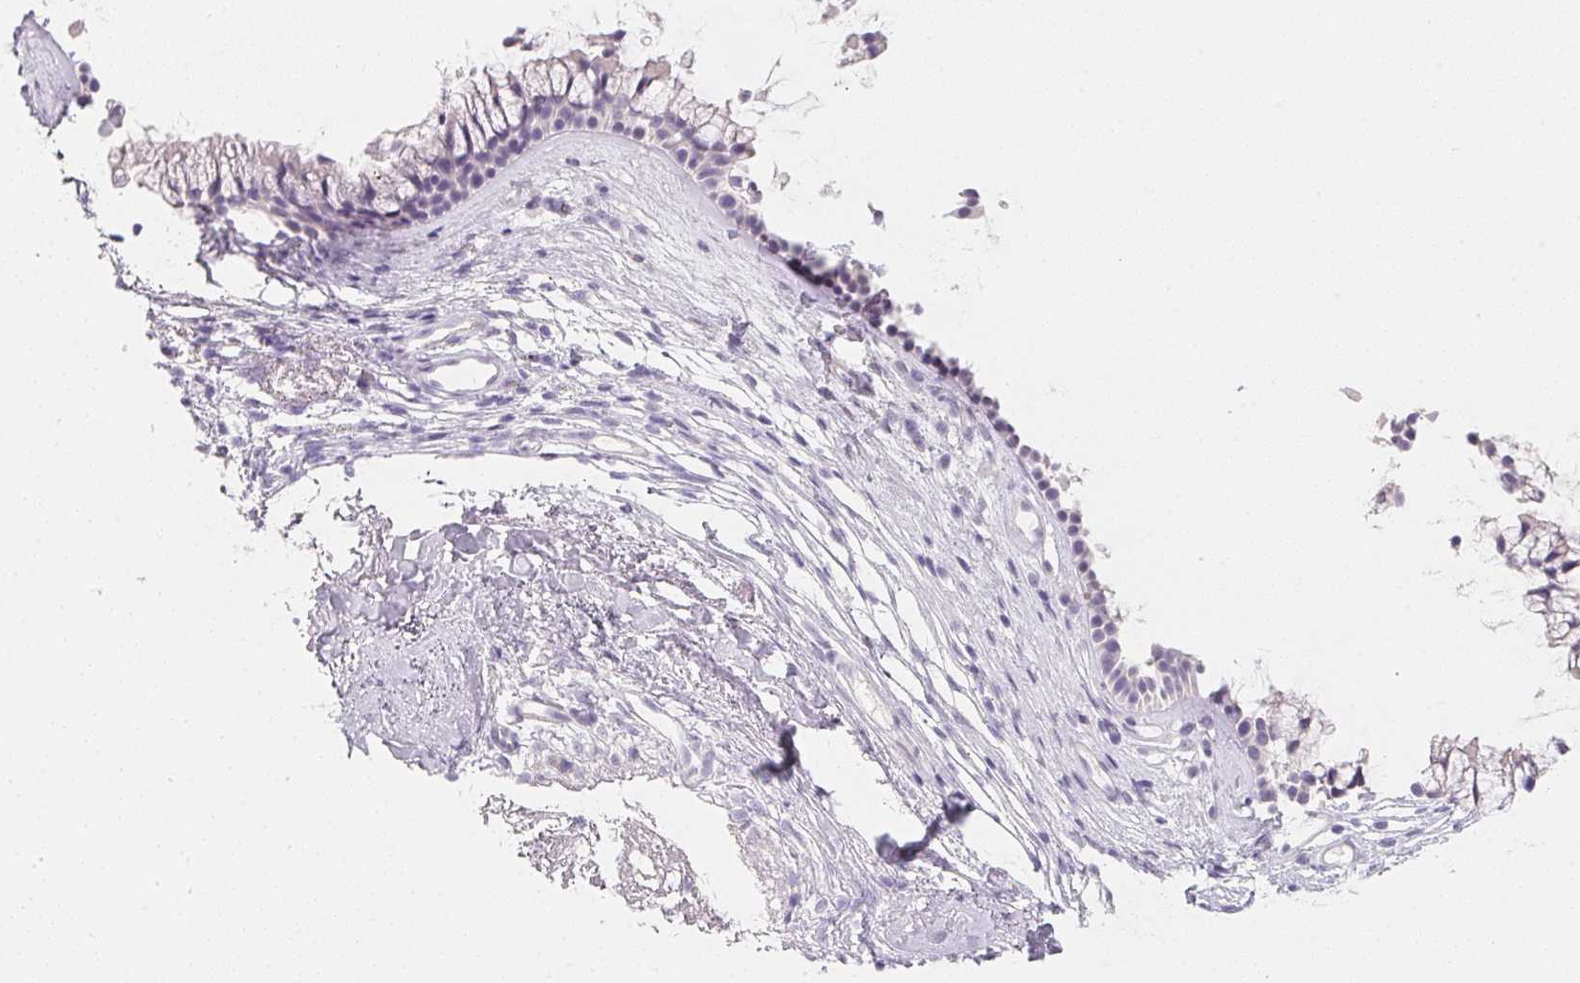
{"staining": {"intensity": "negative", "quantity": "none", "location": "none"}, "tissue": "nasopharynx", "cell_type": "Respiratory epithelial cells", "image_type": "normal", "snomed": [{"axis": "morphology", "description": "Normal tissue, NOS"}, {"axis": "topography", "description": "Nasopharynx"}], "caption": "This is a histopathology image of IHC staining of normal nasopharynx, which shows no expression in respiratory epithelial cells.", "gene": "ACP3", "patient": {"sex": "female", "age": 75}}